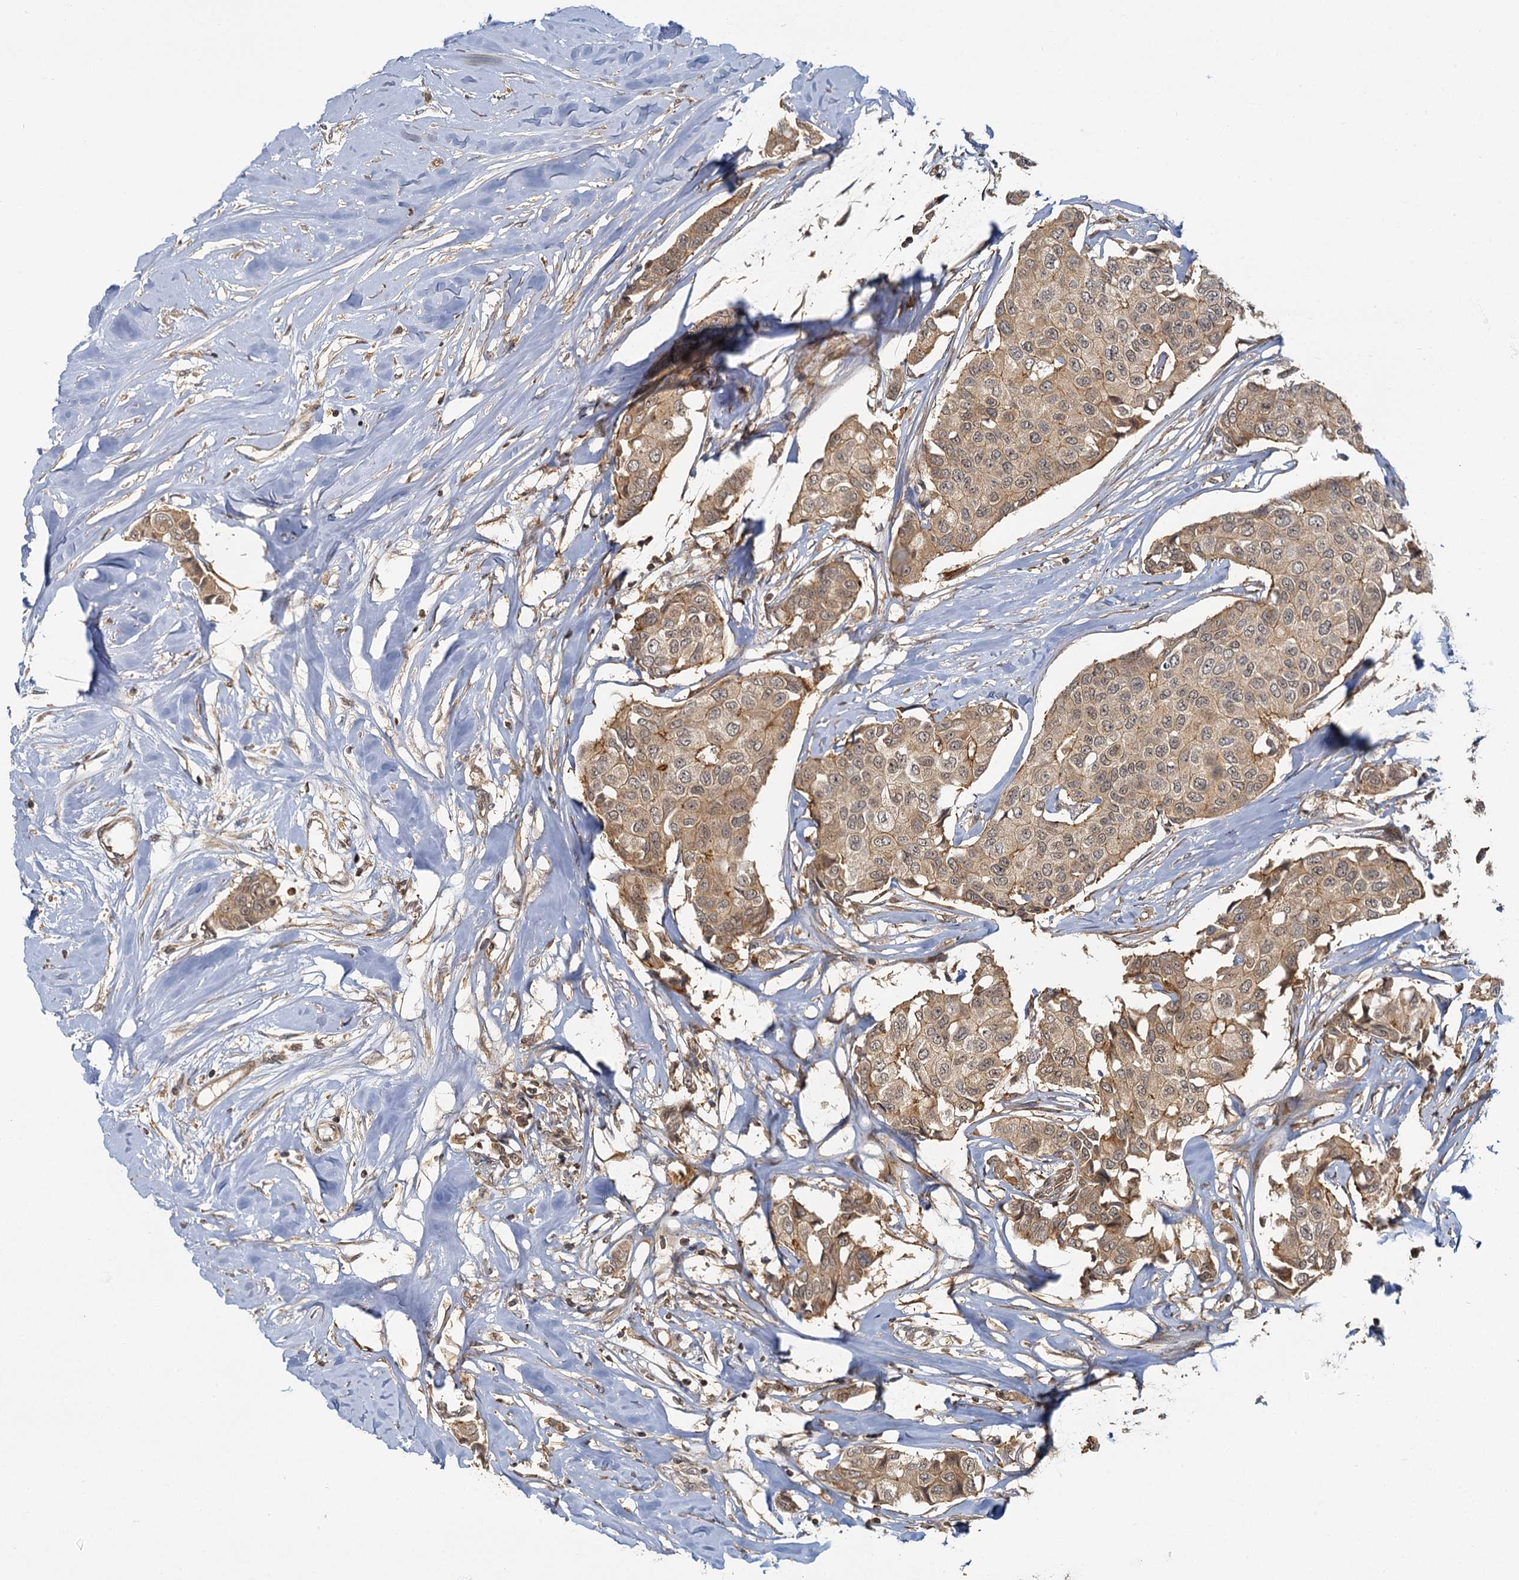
{"staining": {"intensity": "moderate", "quantity": ">75%", "location": "cytoplasmic/membranous"}, "tissue": "breast cancer", "cell_type": "Tumor cells", "image_type": "cancer", "snomed": [{"axis": "morphology", "description": "Duct carcinoma"}, {"axis": "topography", "description": "Breast"}], "caption": "Moderate cytoplasmic/membranous protein staining is appreciated in approximately >75% of tumor cells in intraductal carcinoma (breast). (DAB (3,3'-diaminobenzidine) = brown stain, brightfield microscopy at high magnification).", "gene": "ZNF549", "patient": {"sex": "female", "age": 80}}